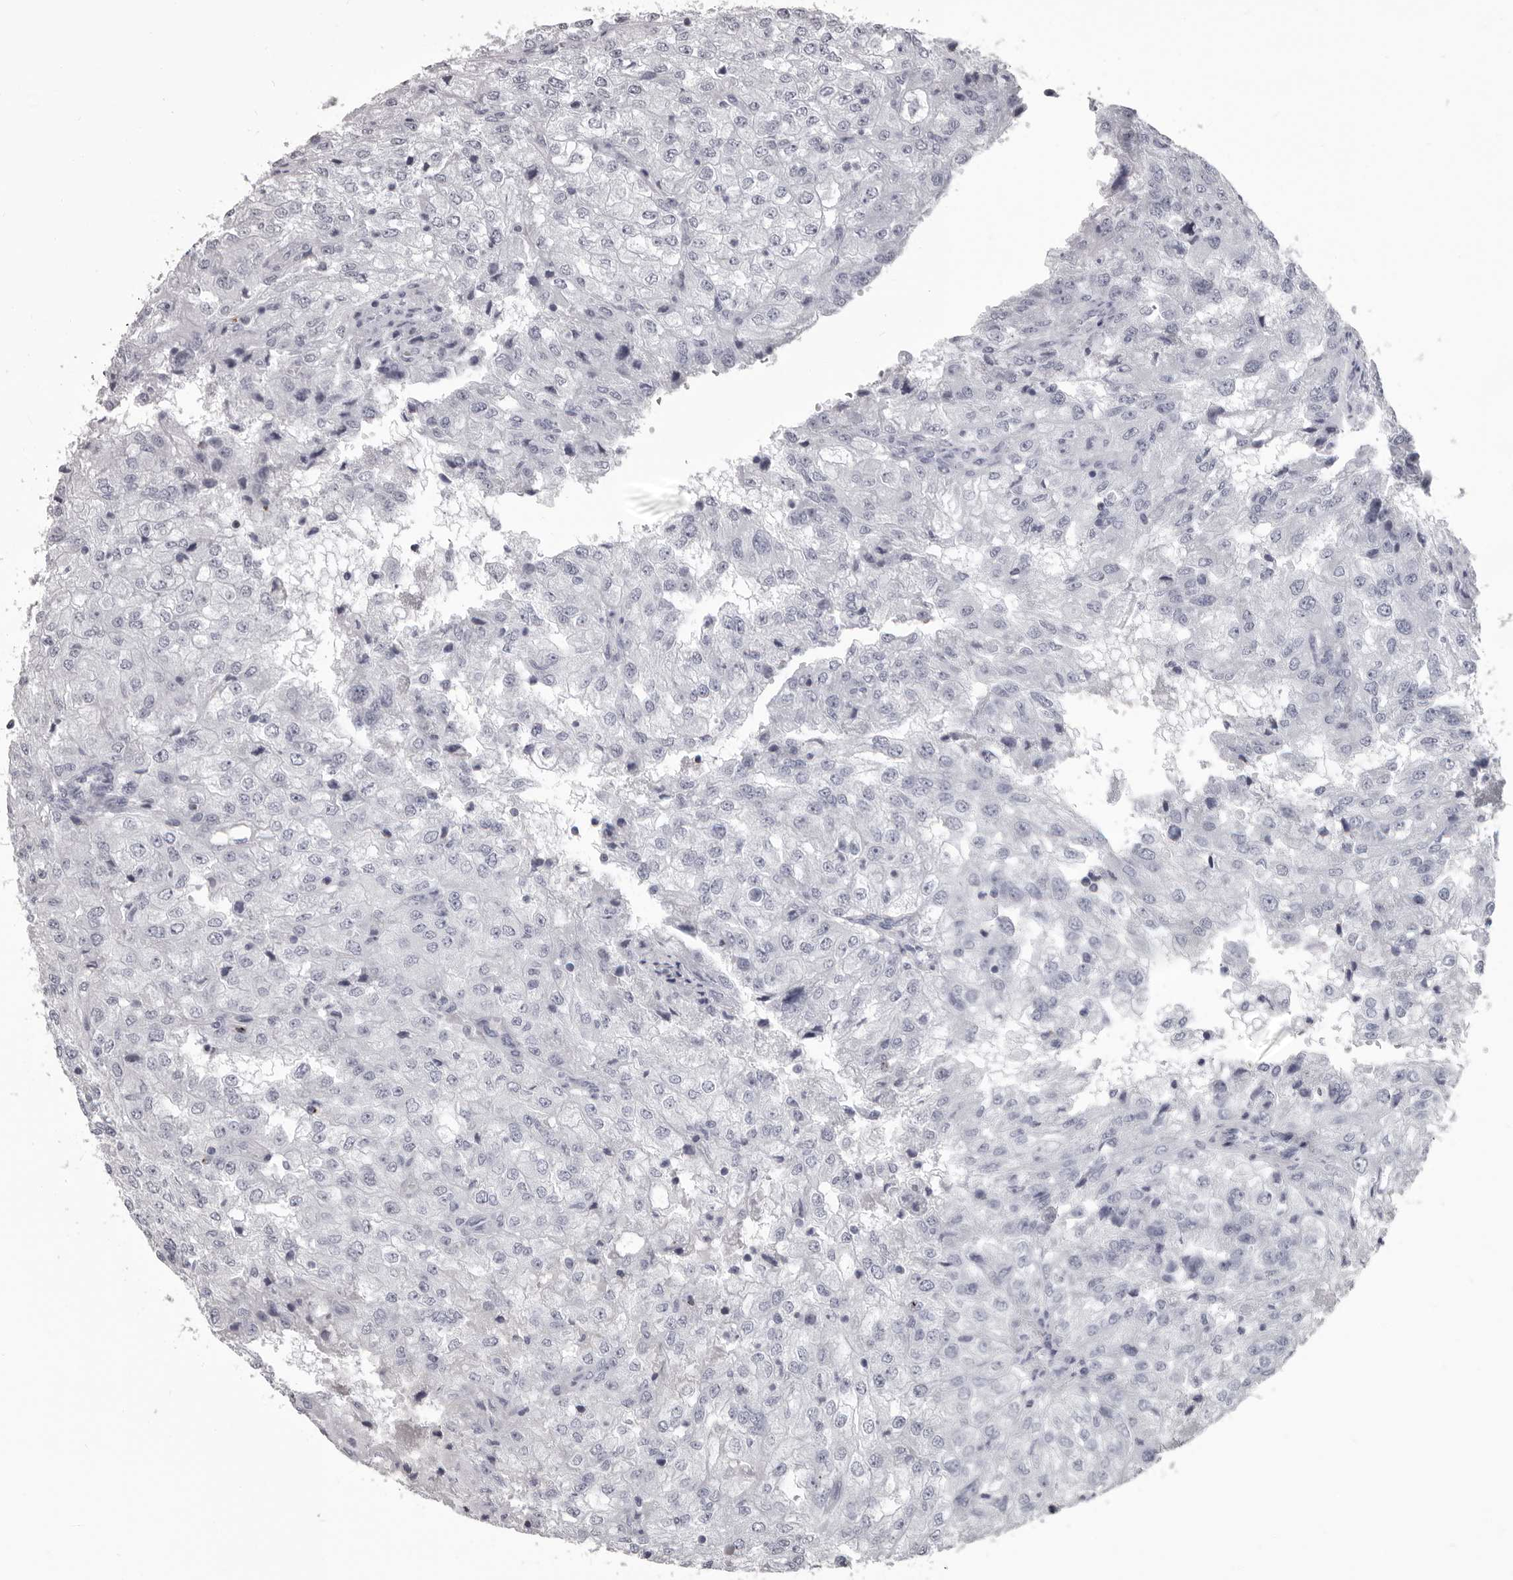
{"staining": {"intensity": "negative", "quantity": "none", "location": "none"}, "tissue": "renal cancer", "cell_type": "Tumor cells", "image_type": "cancer", "snomed": [{"axis": "morphology", "description": "Adenocarcinoma, NOS"}, {"axis": "topography", "description": "Kidney"}], "caption": "Photomicrograph shows no significant protein expression in tumor cells of renal cancer (adenocarcinoma).", "gene": "GZMH", "patient": {"sex": "female", "age": 54}}